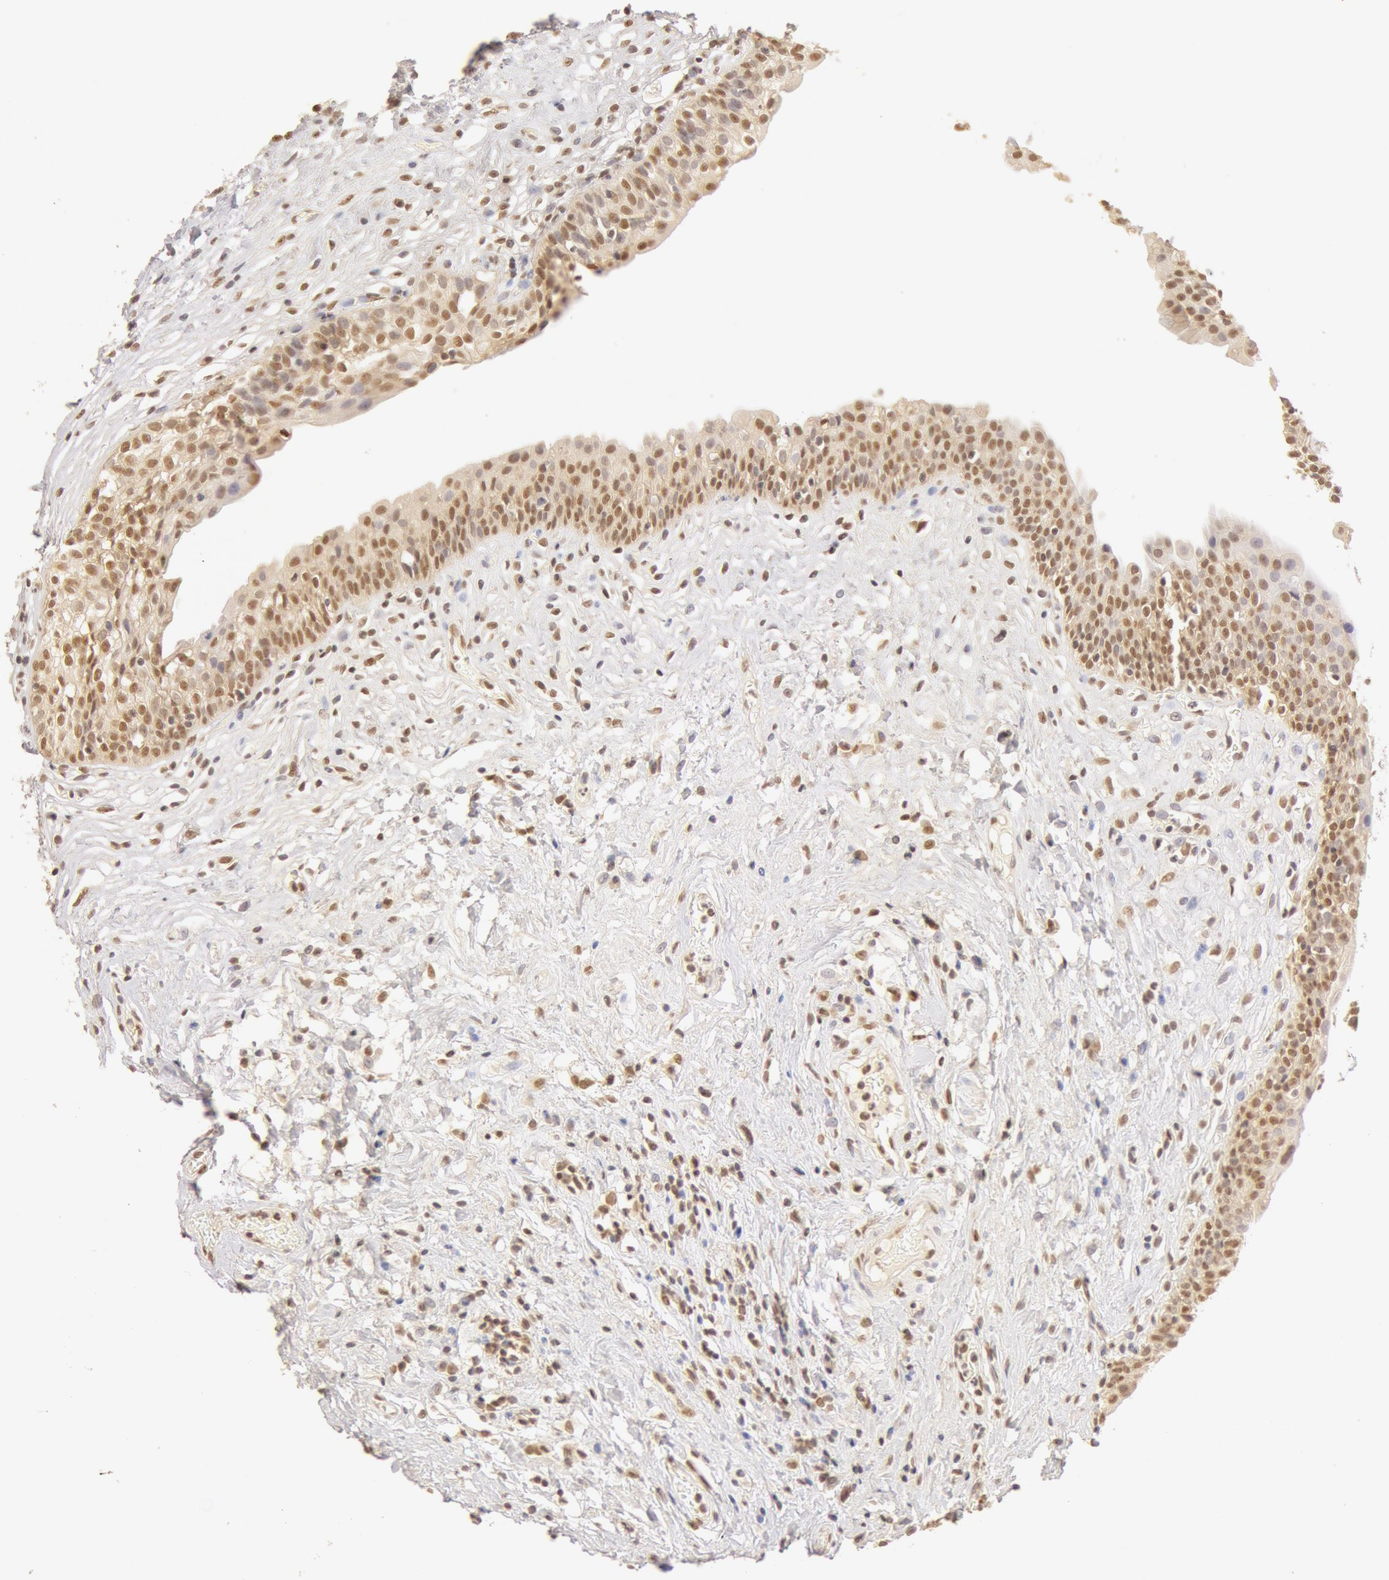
{"staining": {"intensity": "moderate", "quantity": ">75%", "location": "cytoplasmic/membranous,nuclear"}, "tissue": "urinary bladder", "cell_type": "Urothelial cells", "image_type": "normal", "snomed": [{"axis": "morphology", "description": "Adenocarcinoma, NOS"}, {"axis": "topography", "description": "Urinary bladder"}], "caption": "This image demonstrates normal urinary bladder stained with immunohistochemistry to label a protein in brown. The cytoplasmic/membranous,nuclear of urothelial cells show moderate positivity for the protein. Nuclei are counter-stained blue.", "gene": "SNRNP70", "patient": {"sex": "male", "age": 61}}